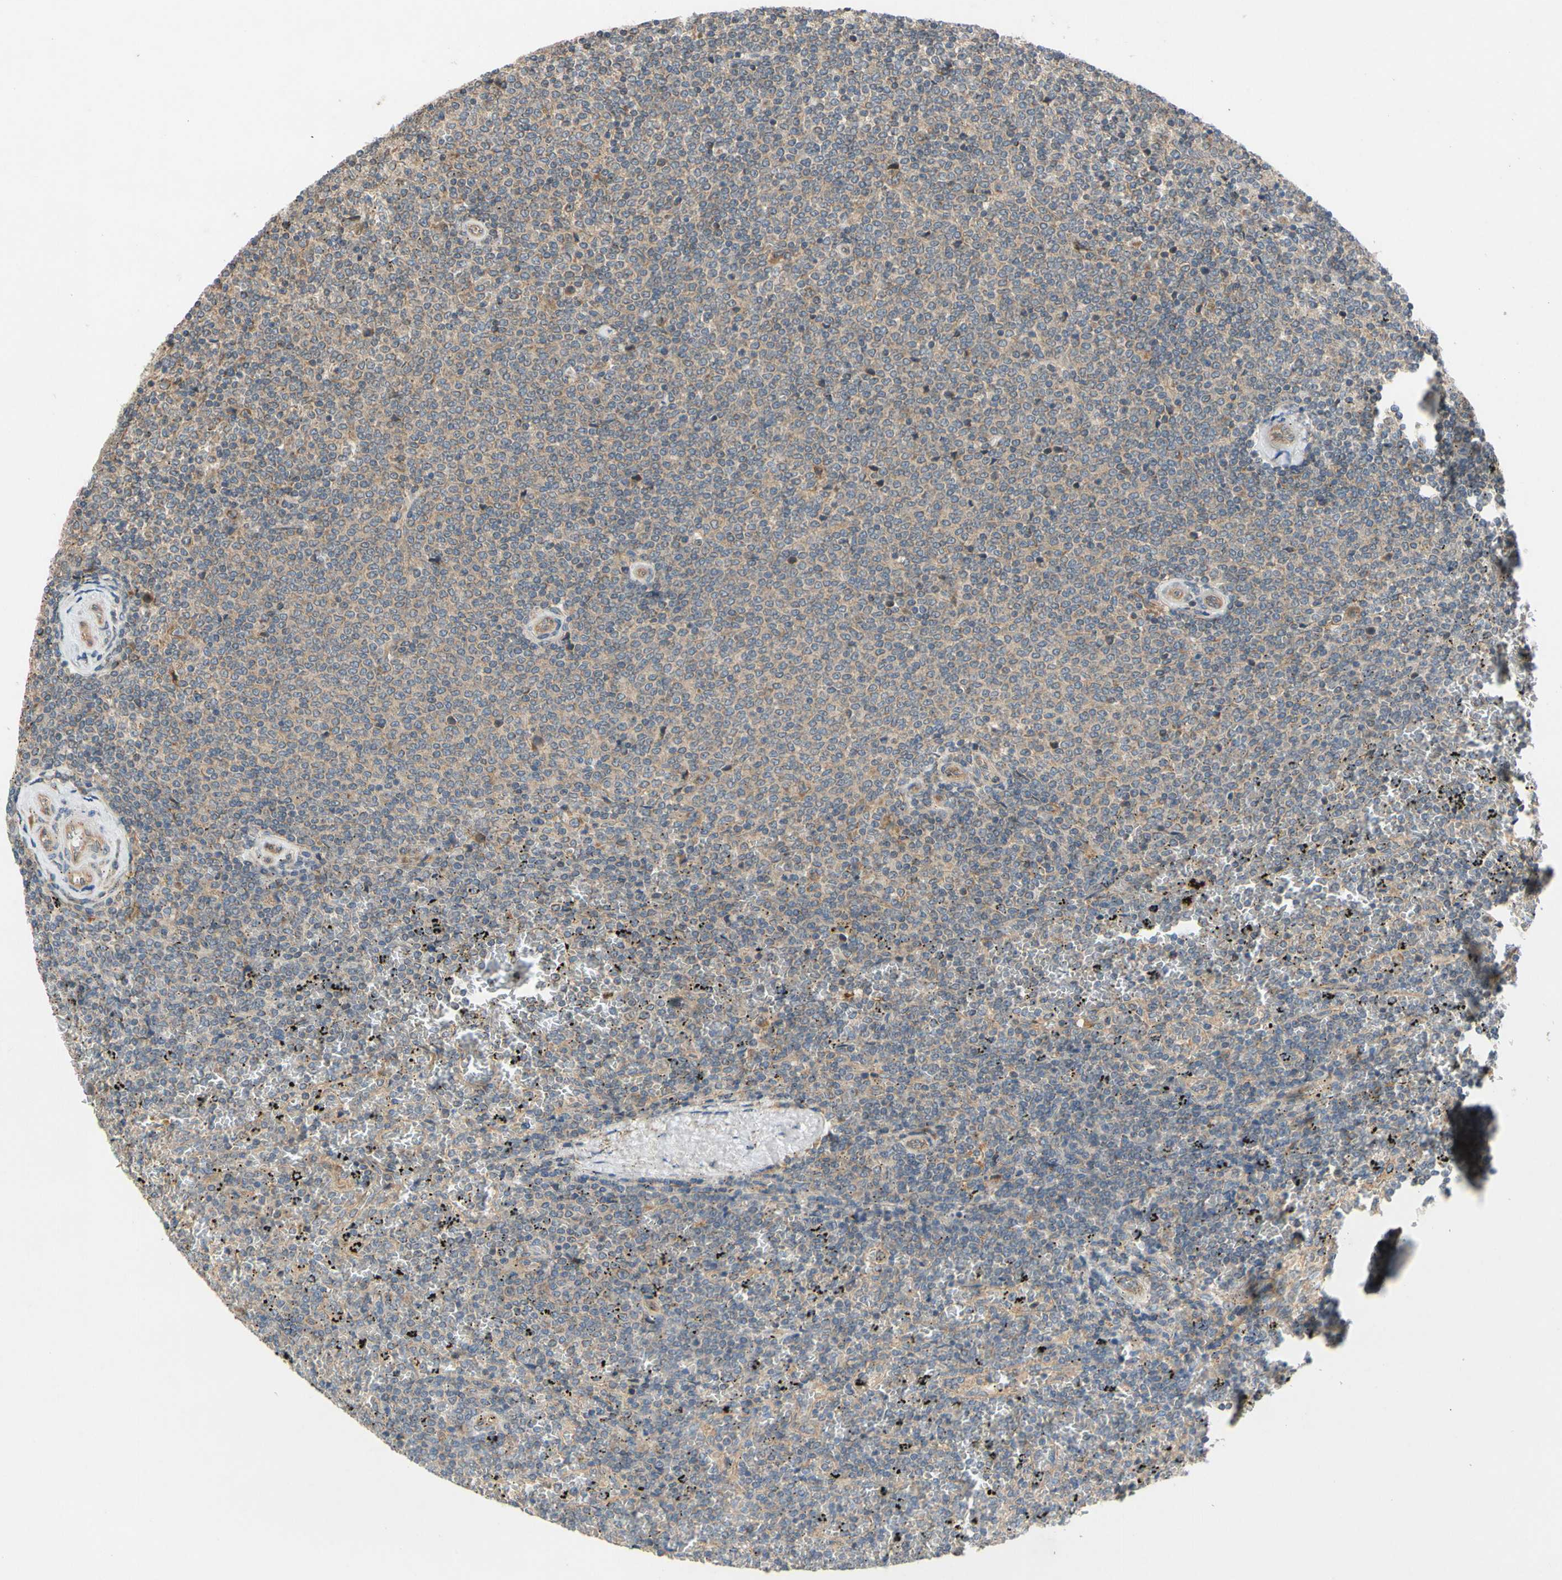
{"staining": {"intensity": "weak", "quantity": ">75%", "location": "cytoplasmic/membranous"}, "tissue": "lymphoma", "cell_type": "Tumor cells", "image_type": "cancer", "snomed": [{"axis": "morphology", "description": "Malignant lymphoma, non-Hodgkin's type, Low grade"}, {"axis": "topography", "description": "Spleen"}], "caption": "Immunohistochemistry (IHC) (DAB (3,3'-diaminobenzidine)) staining of low-grade malignant lymphoma, non-Hodgkin's type displays weak cytoplasmic/membranous protein staining in approximately >75% of tumor cells.", "gene": "MBTPS2", "patient": {"sex": "female", "age": 77}}